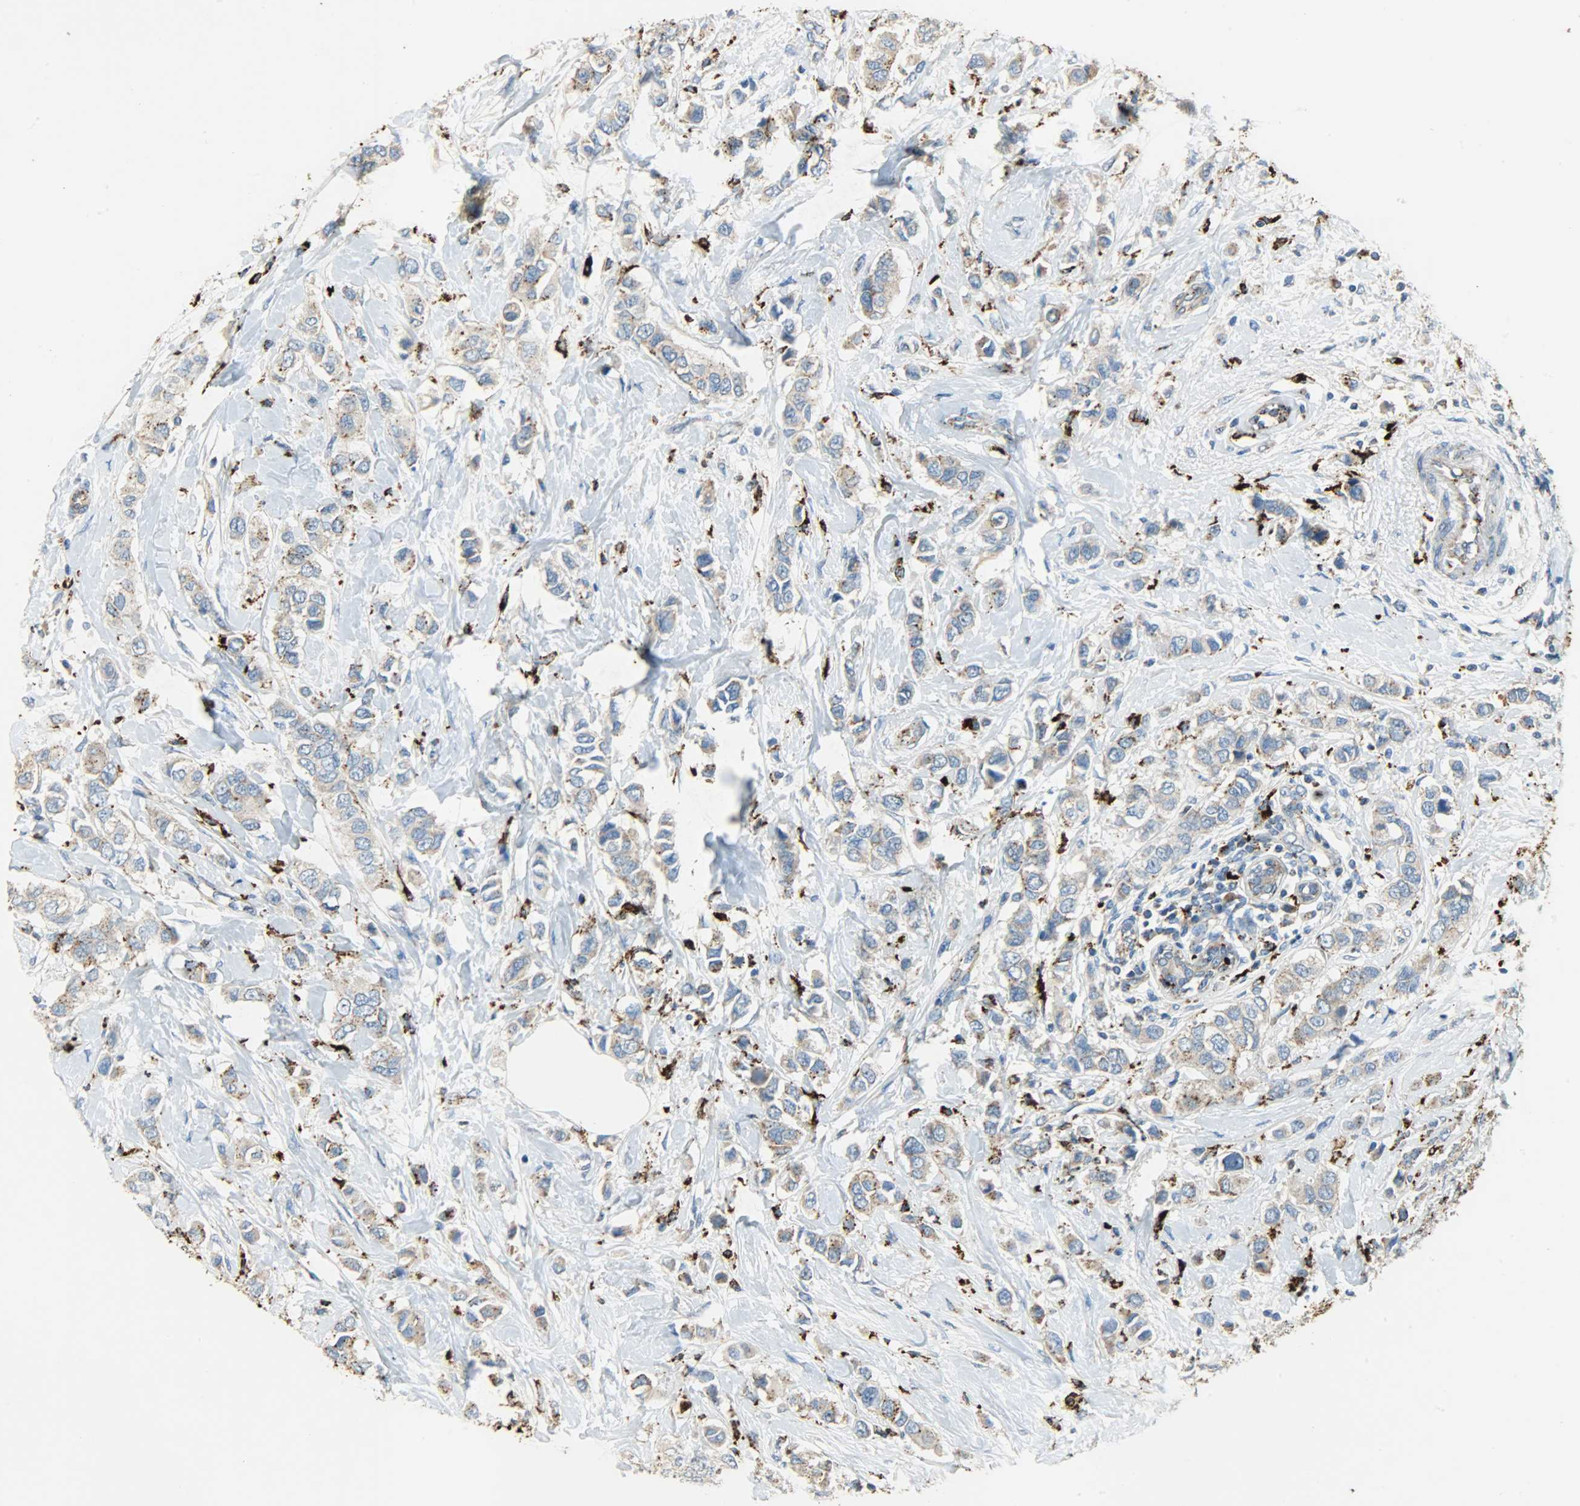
{"staining": {"intensity": "weak", "quantity": "<25%", "location": "cytoplasmic/membranous"}, "tissue": "breast cancer", "cell_type": "Tumor cells", "image_type": "cancer", "snomed": [{"axis": "morphology", "description": "Duct carcinoma"}, {"axis": "topography", "description": "Breast"}], "caption": "There is no significant expression in tumor cells of breast cancer (invasive ductal carcinoma).", "gene": "ASAH1", "patient": {"sex": "female", "age": 50}}